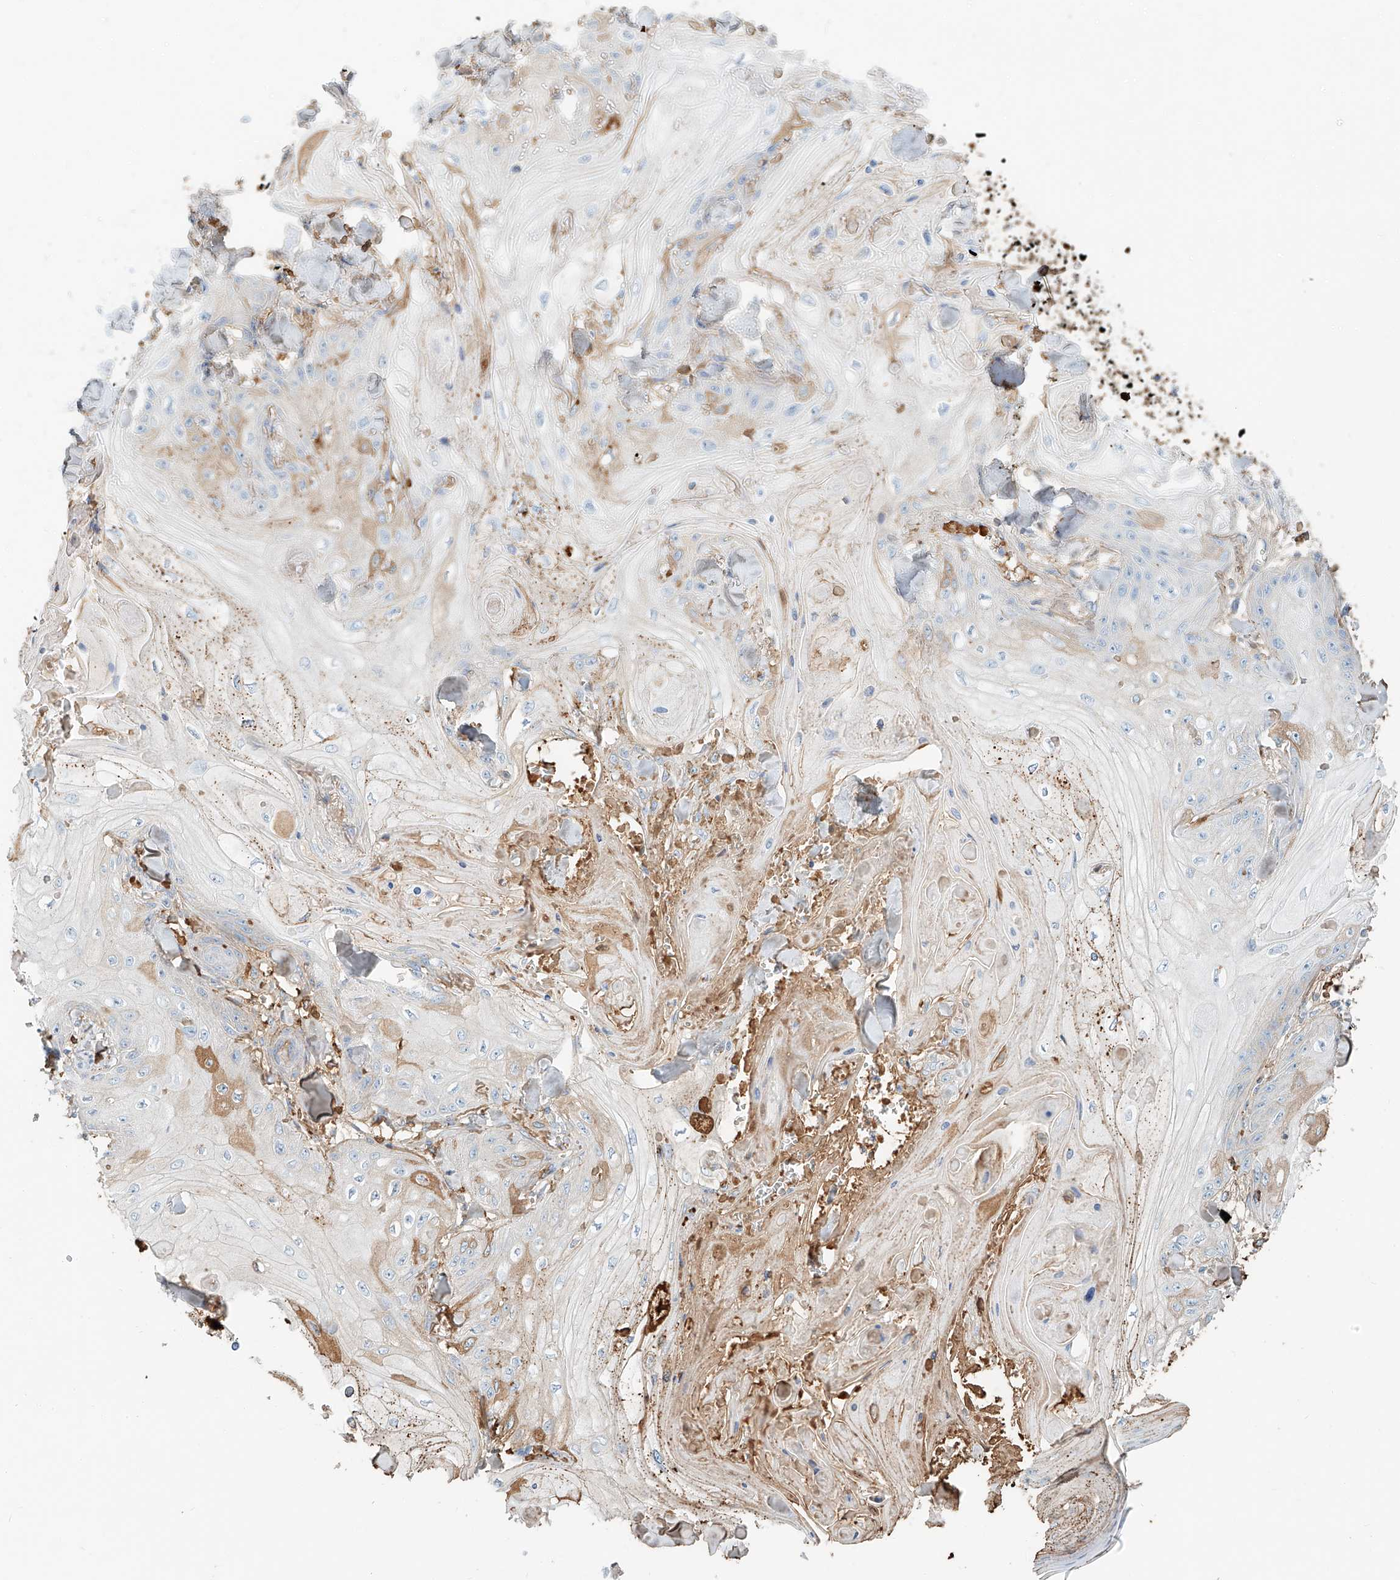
{"staining": {"intensity": "negative", "quantity": "none", "location": "none"}, "tissue": "skin cancer", "cell_type": "Tumor cells", "image_type": "cancer", "snomed": [{"axis": "morphology", "description": "Squamous cell carcinoma, NOS"}, {"axis": "topography", "description": "Skin"}], "caption": "Immunohistochemistry of human skin cancer (squamous cell carcinoma) displays no staining in tumor cells. Nuclei are stained in blue.", "gene": "ZFP30", "patient": {"sex": "male", "age": 74}}